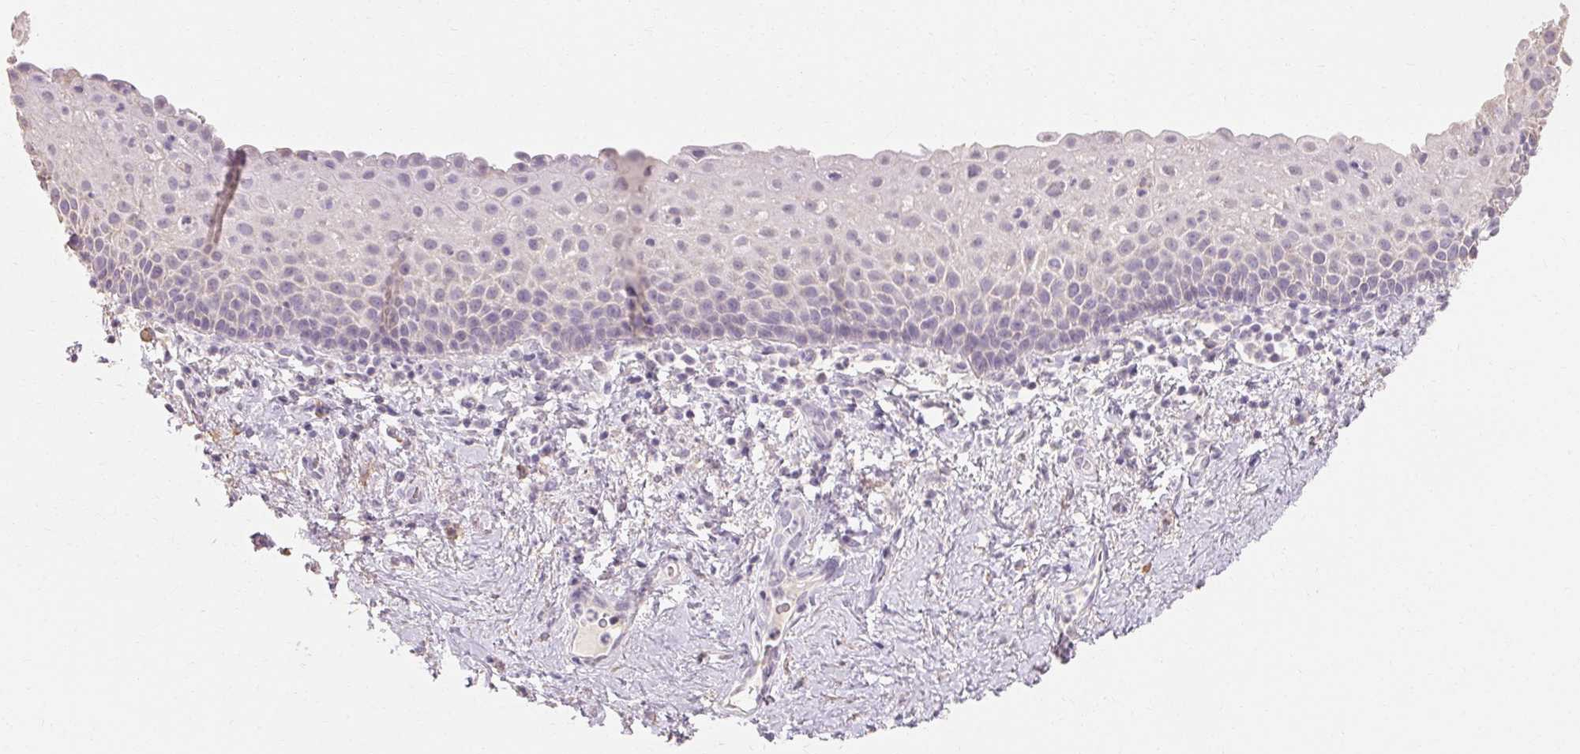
{"staining": {"intensity": "negative", "quantity": "none", "location": "none"}, "tissue": "vagina", "cell_type": "Squamous epithelial cells", "image_type": "normal", "snomed": [{"axis": "morphology", "description": "Normal tissue, NOS"}, {"axis": "topography", "description": "Vagina"}], "caption": "High magnification brightfield microscopy of benign vagina stained with DAB (3,3'-diaminobenzidine) (brown) and counterstained with hematoxylin (blue): squamous epithelial cells show no significant staining. (DAB (3,3'-diaminobenzidine) immunohistochemistry visualized using brightfield microscopy, high magnification).", "gene": "MAP7D2", "patient": {"sex": "female", "age": 61}}